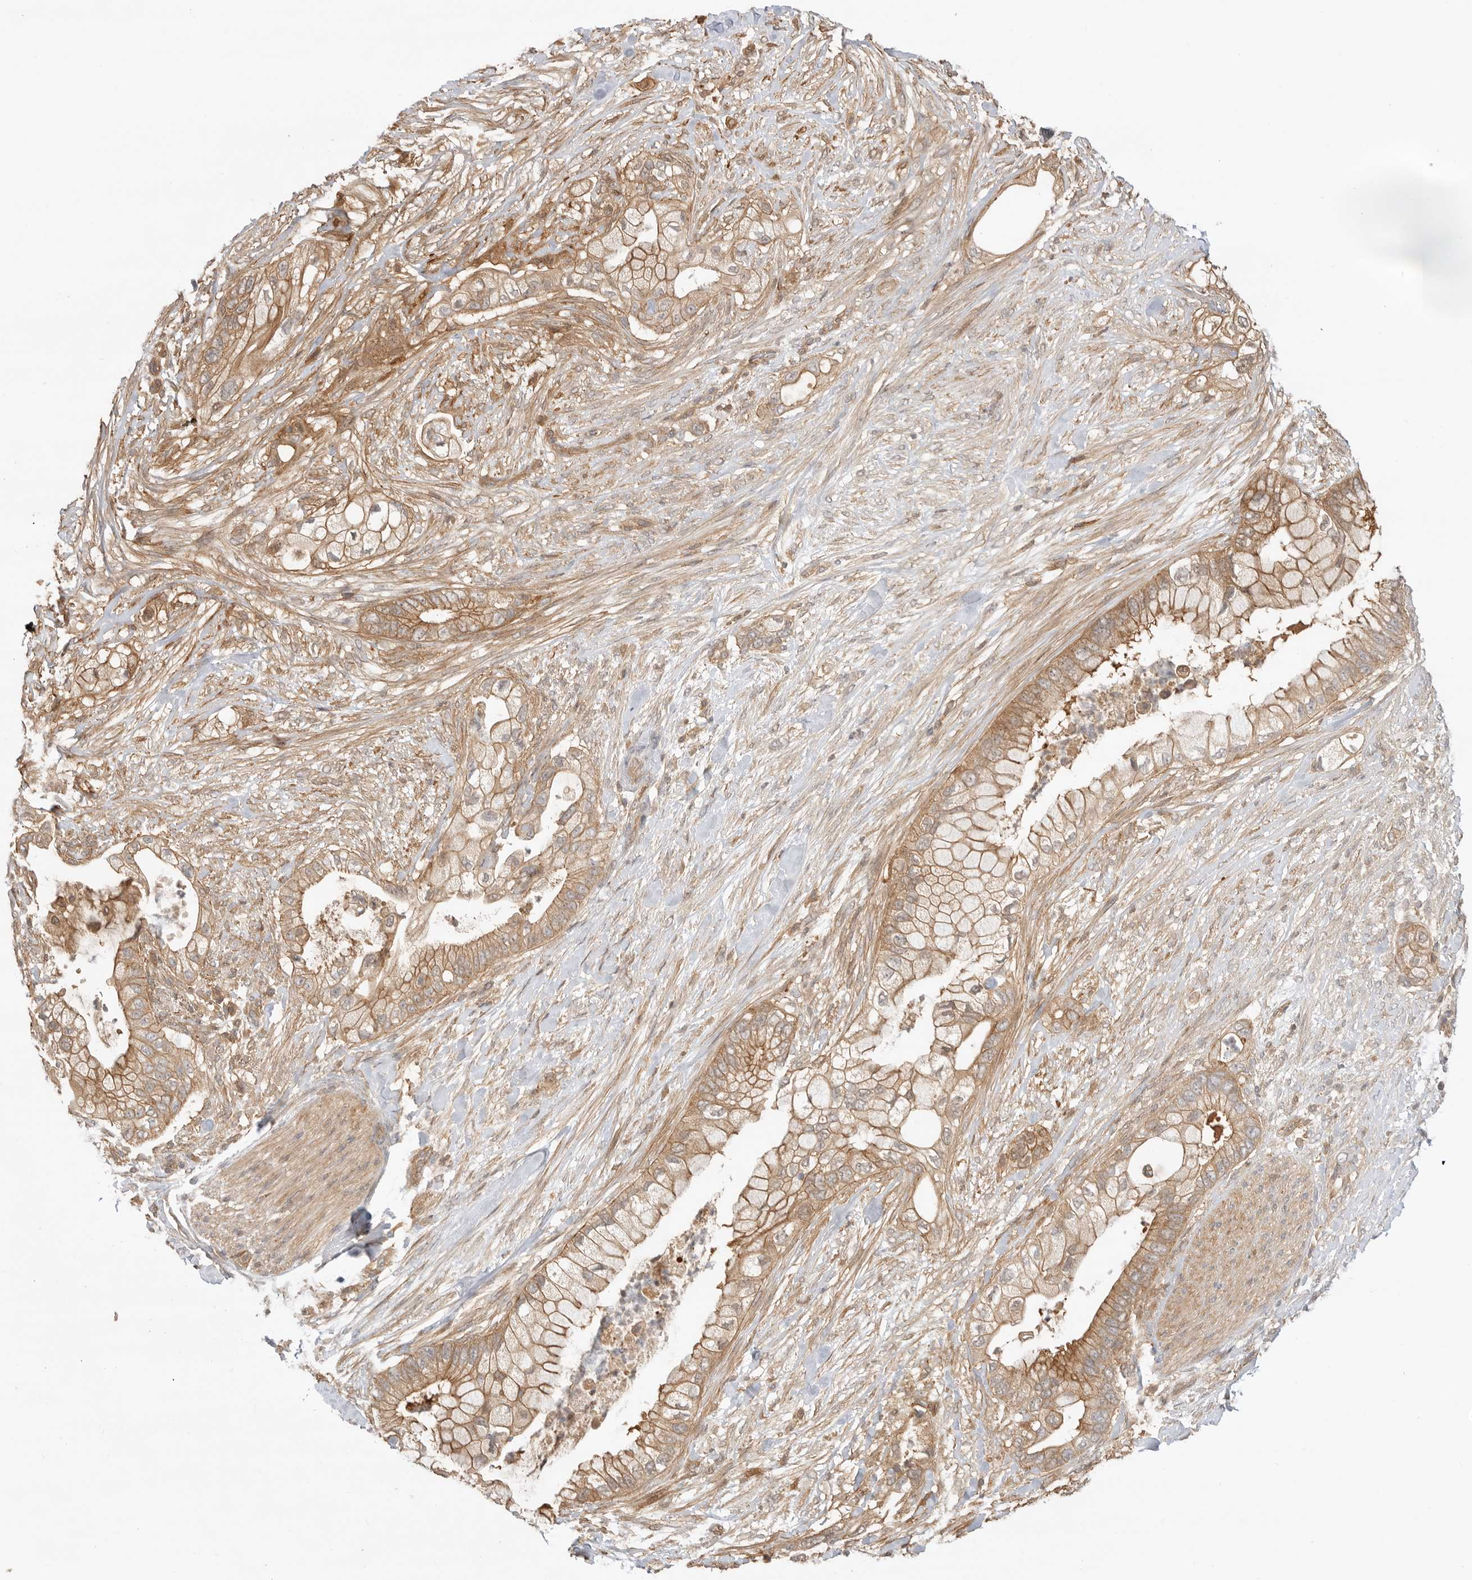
{"staining": {"intensity": "moderate", "quantity": ">75%", "location": "cytoplasmic/membranous"}, "tissue": "pancreatic cancer", "cell_type": "Tumor cells", "image_type": "cancer", "snomed": [{"axis": "morphology", "description": "Adenocarcinoma, NOS"}, {"axis": "topography", "description": "Pancreas"}], "caption": "This histopathology image demonstrates immunohistochemistry (IHC) staining of pancreatic cancer (adenocarcinoma), with medium moderate cytoplasmic/membranous expression in approximately >75% of tumor cells.", "gene": "CLDN12", "patient": {"sex": "male", "age": 53}}